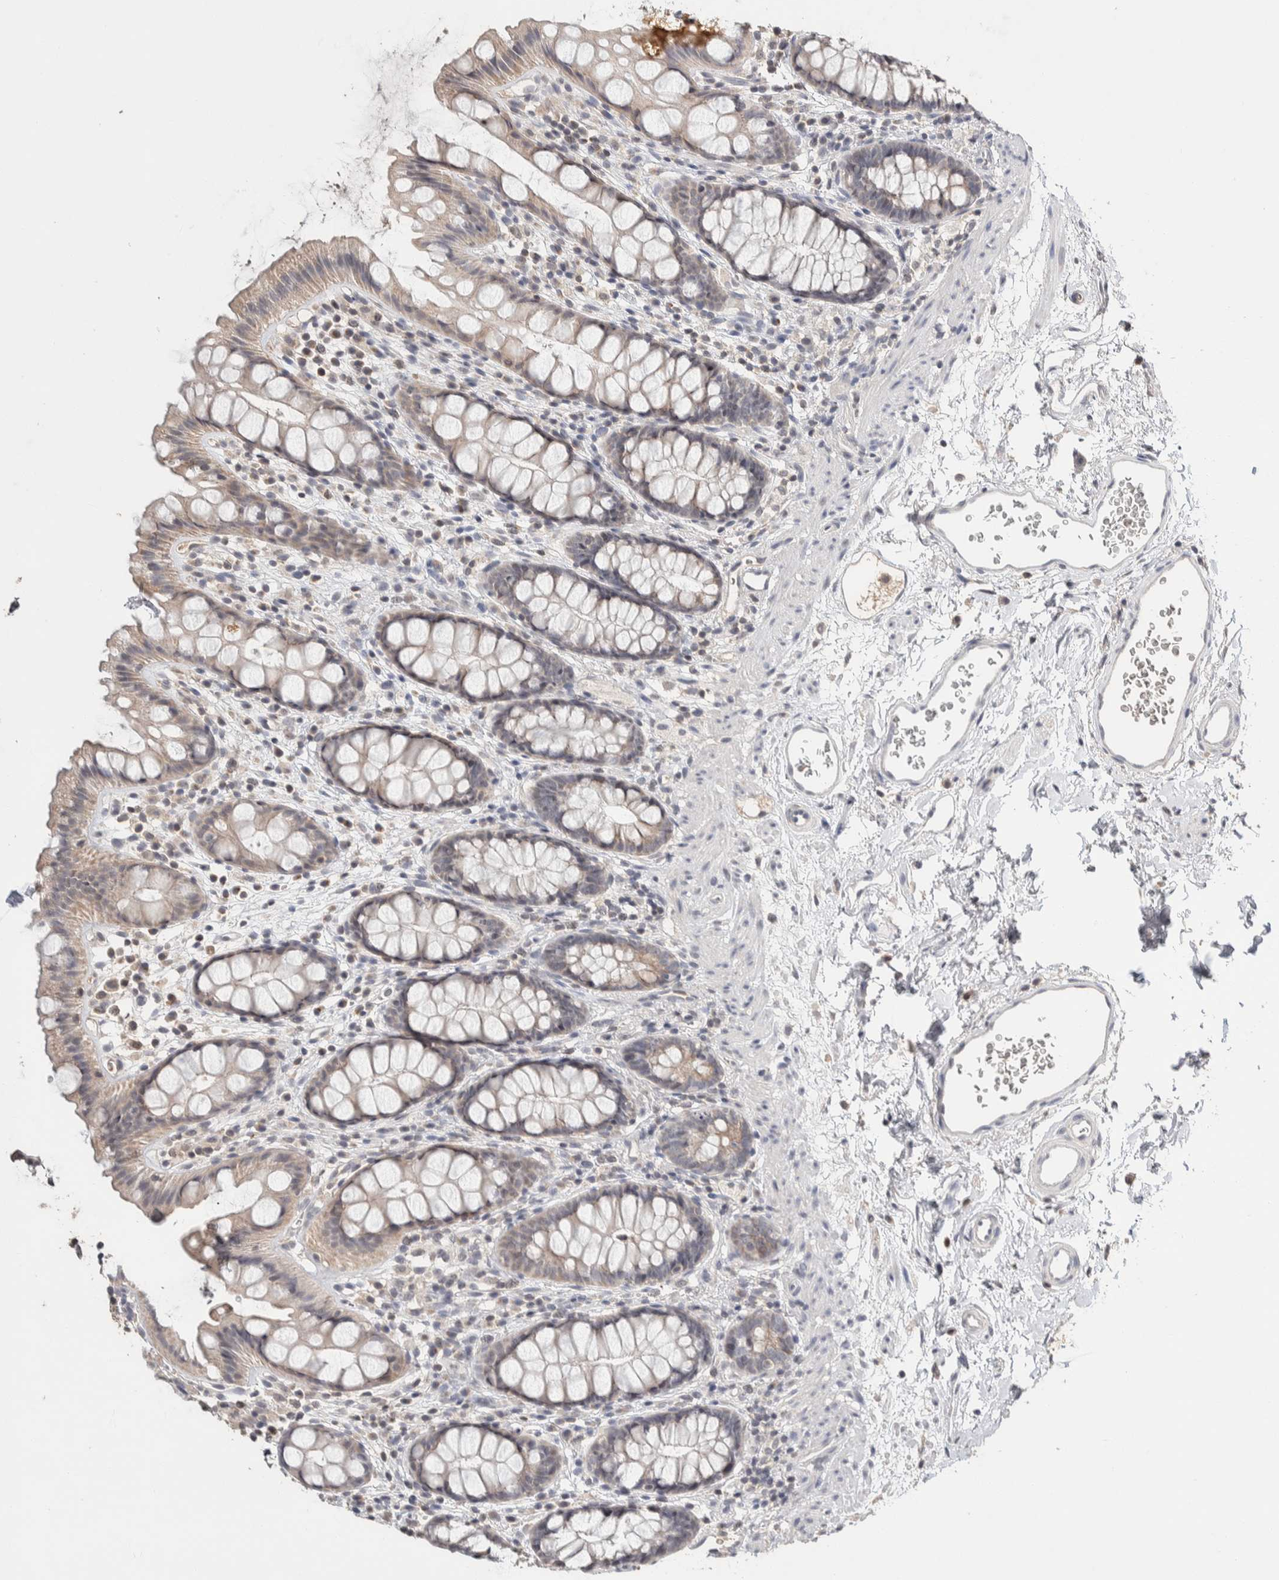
{"staining": {"intensity": "weak", "quantity": "<25%", "location": "cytoplasmic/membranous"}, "tissue": "rectum", "cell_type": "Glandular cells", "image_type": "normal", "snomed": [{"axis": "morphology", "description": "Normal tissue, NOS"}, {"axis": "topography", "description": "Rectum"}], "caption": "This is a histopathology image of IHC staining of benign rectum, which shows no staining in glandular cells.", "gene": "CRAT", "patient": {"sex": "female", "age": 65}}